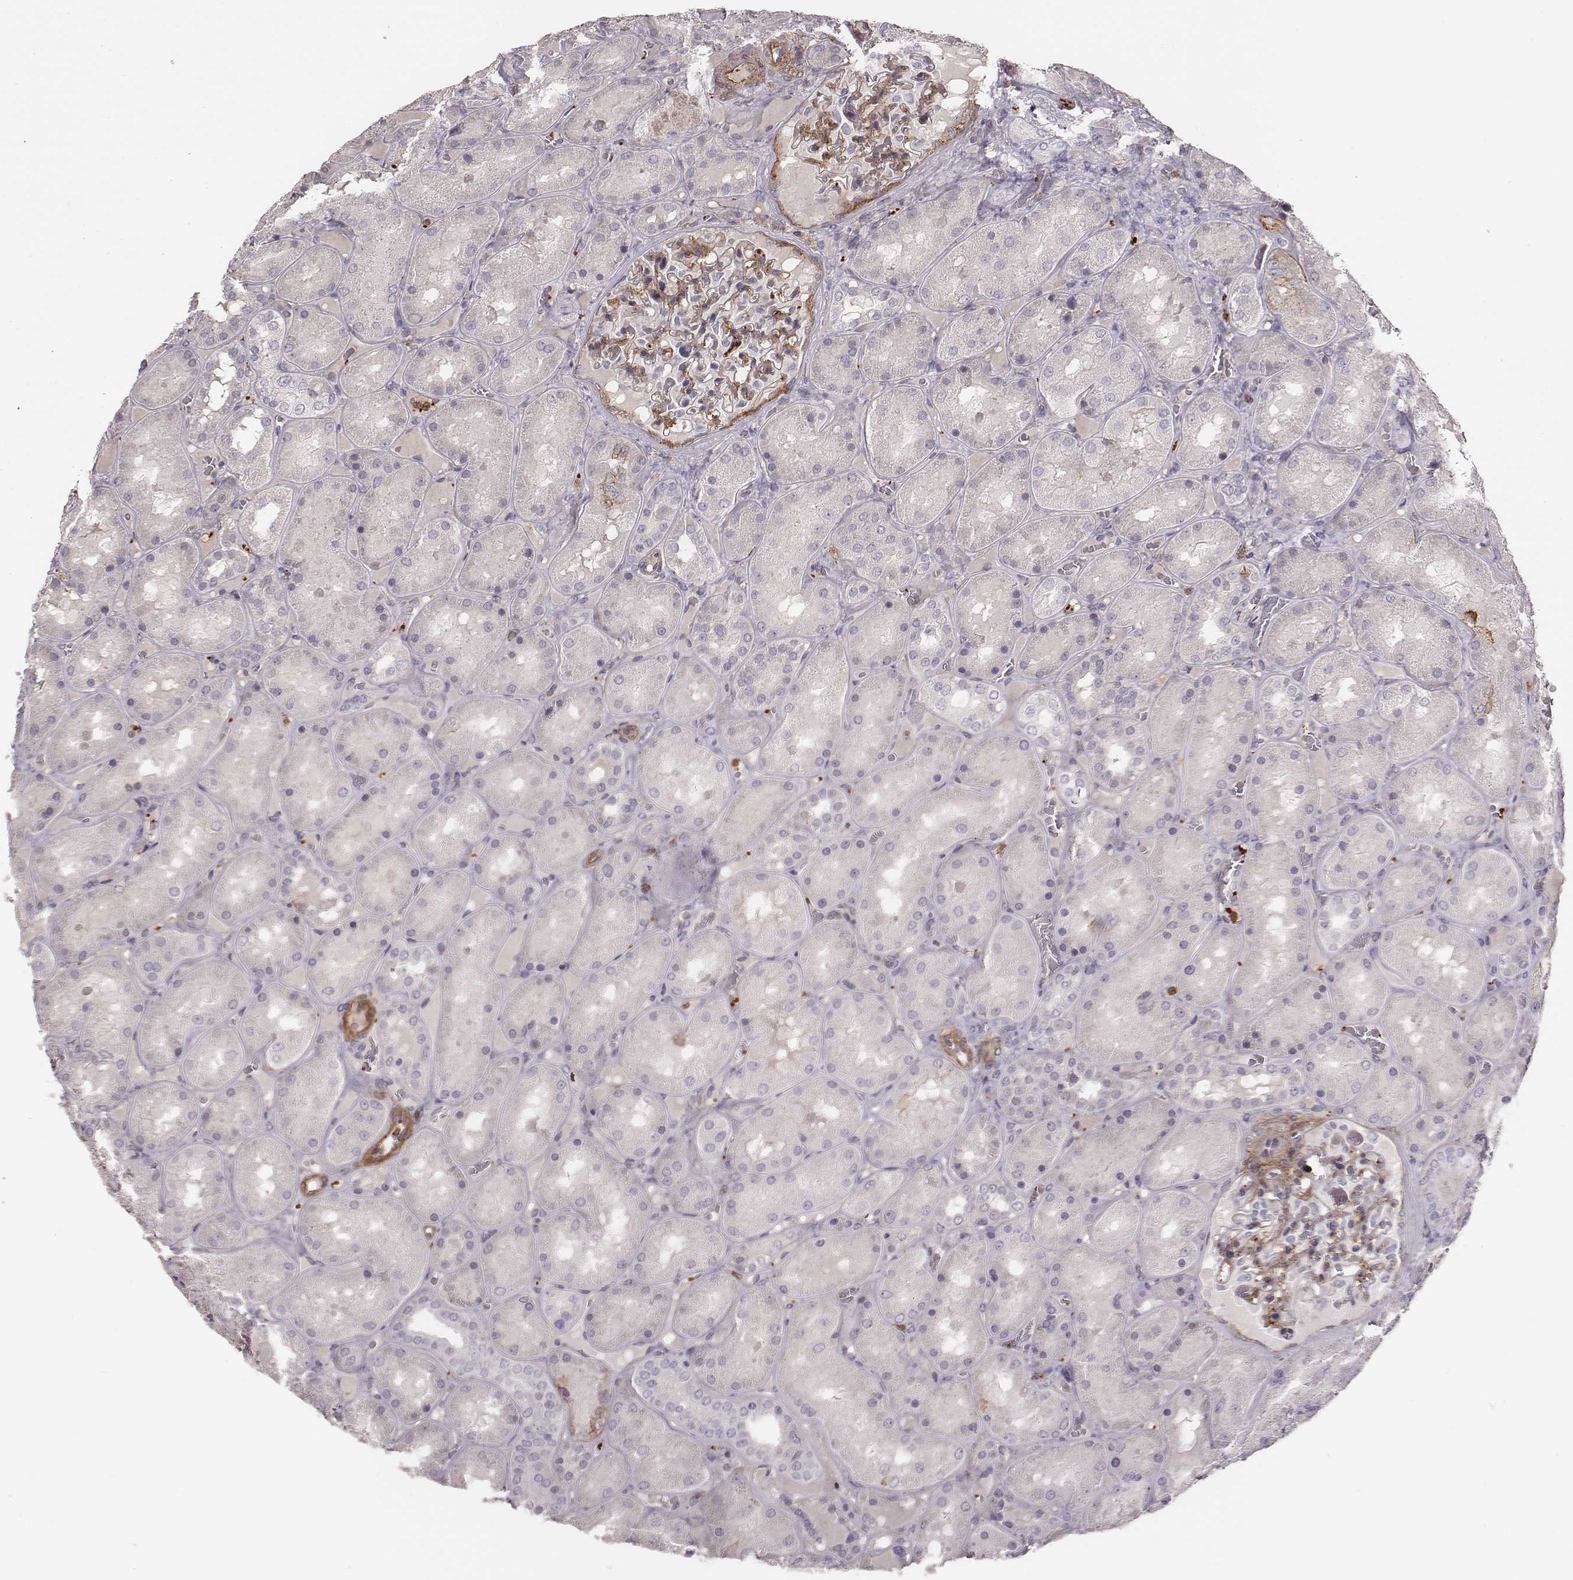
{"staining": {"intensity": "strong", "quantity": "<25%", "location": "cytoplasmic/membranous"}, "tissue": "kidney", "cell_type": "Cells in glomeruli", "image_type": "normal", "snomed": [{"axis": "morphology", "description": "Normal tissue, NOS"}, {"axis": "topography", "description": "Kidney"}], "caption": "This photomicrograph reveals IHC staining of normal kidney, with medium strong cytoplasmic/membranous staining in about <25% of cells in glomeruli.", "gene": "ZYX", "patient": {"sex": "male", "age": 73}}